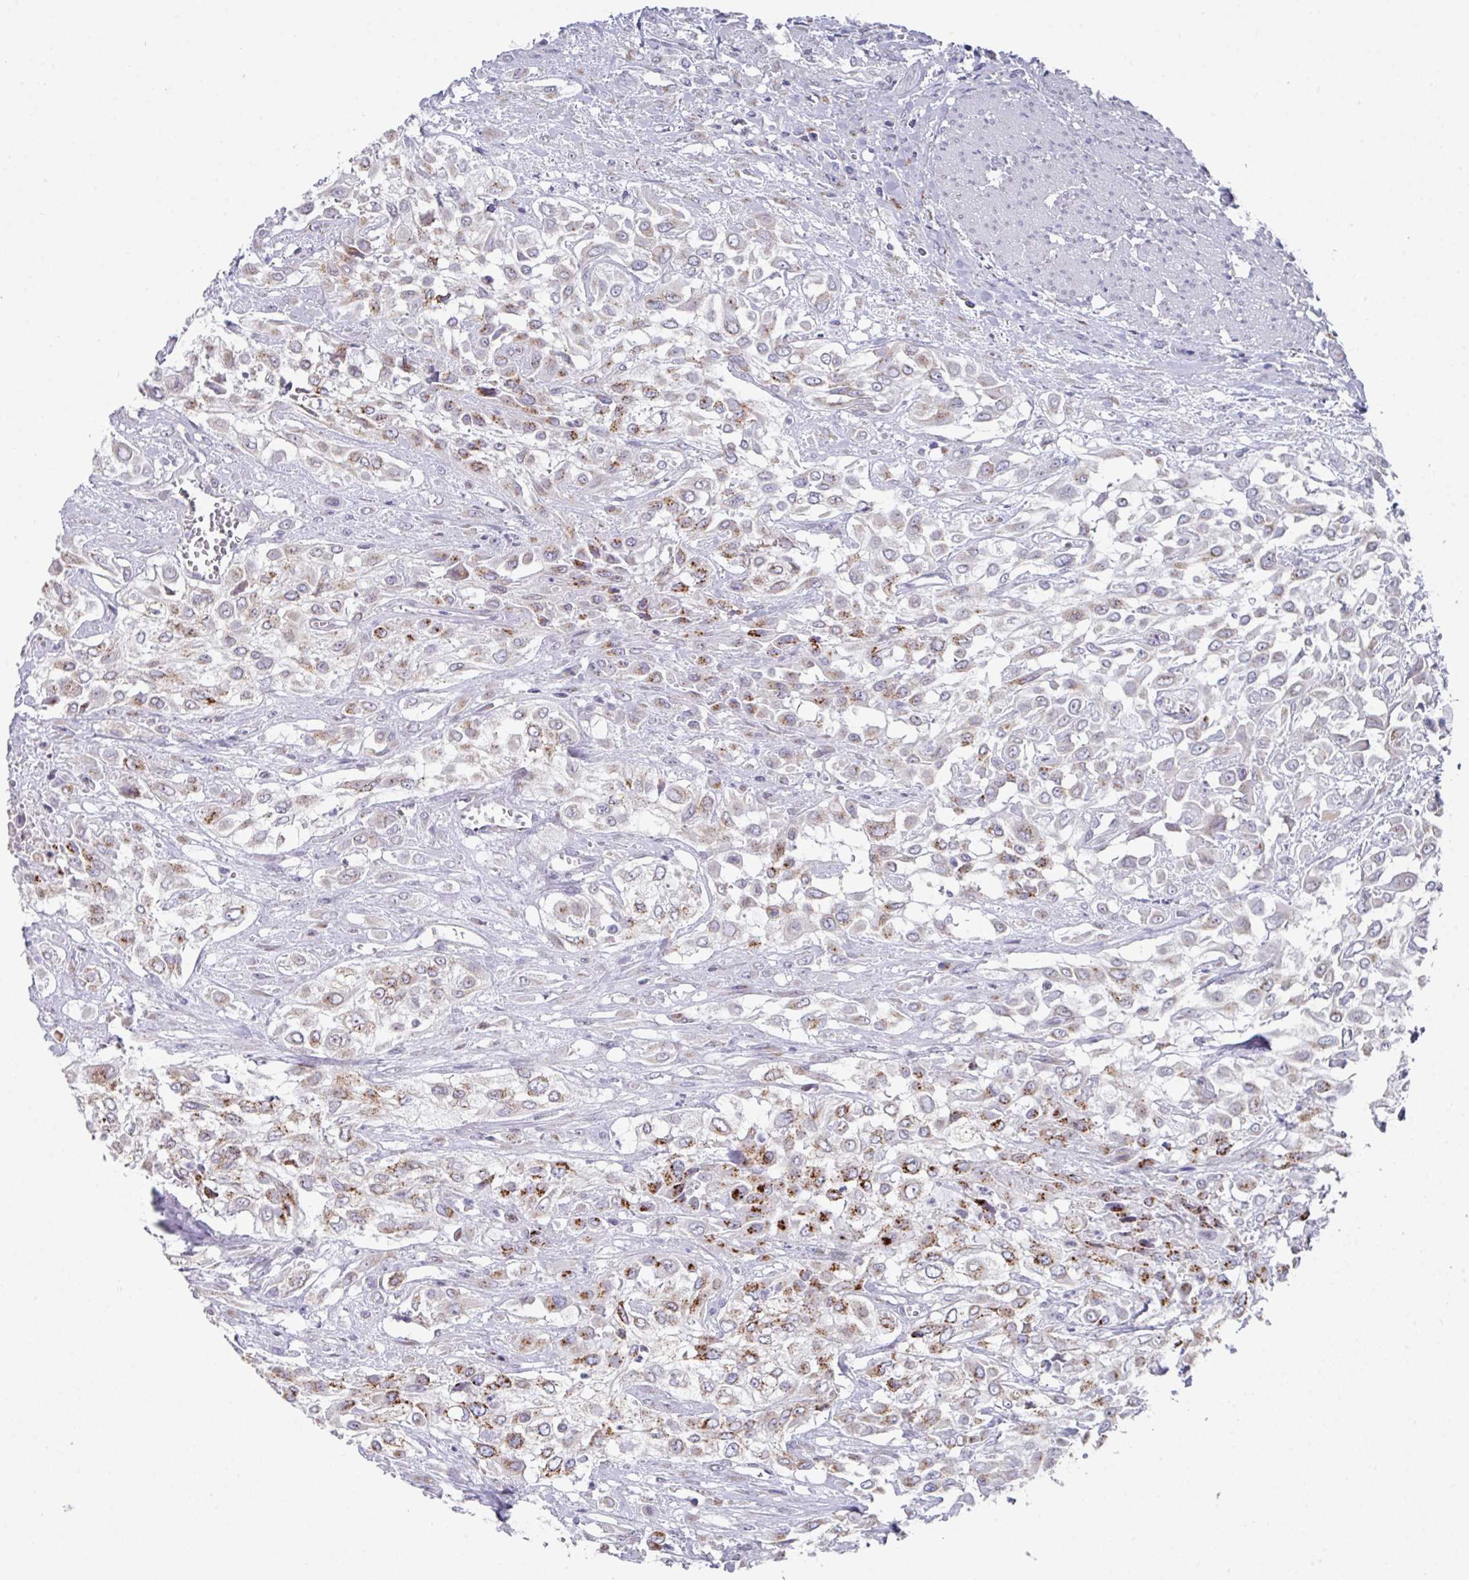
{"staining": {"intensity": "moderate", "quantity": "25%-75%", "location": "cytoplasmic/membranous"}, "tissue": "urothelial cancer", "cell_type": "Tumor cells", "image_type": "cancer", "snomed": [{"axis": "morphology", "description": "Urothelial carcinoma, High grade"}, {"axis": "topography", "description": "Urinary bladder"}], "caption": "A photomicrograph of urothelial cancer stained for a protein exhibits moderate cytoplasmic/membranous brown staining in tumor cells. The staining was performed using DAB to visualize the protein expression in brown, while the nuclei were stained in blue with hematoxylin (Magnification: 20x).", "gene": "VKORC1L1", "patient": {"sex": "male", "age": 57}}